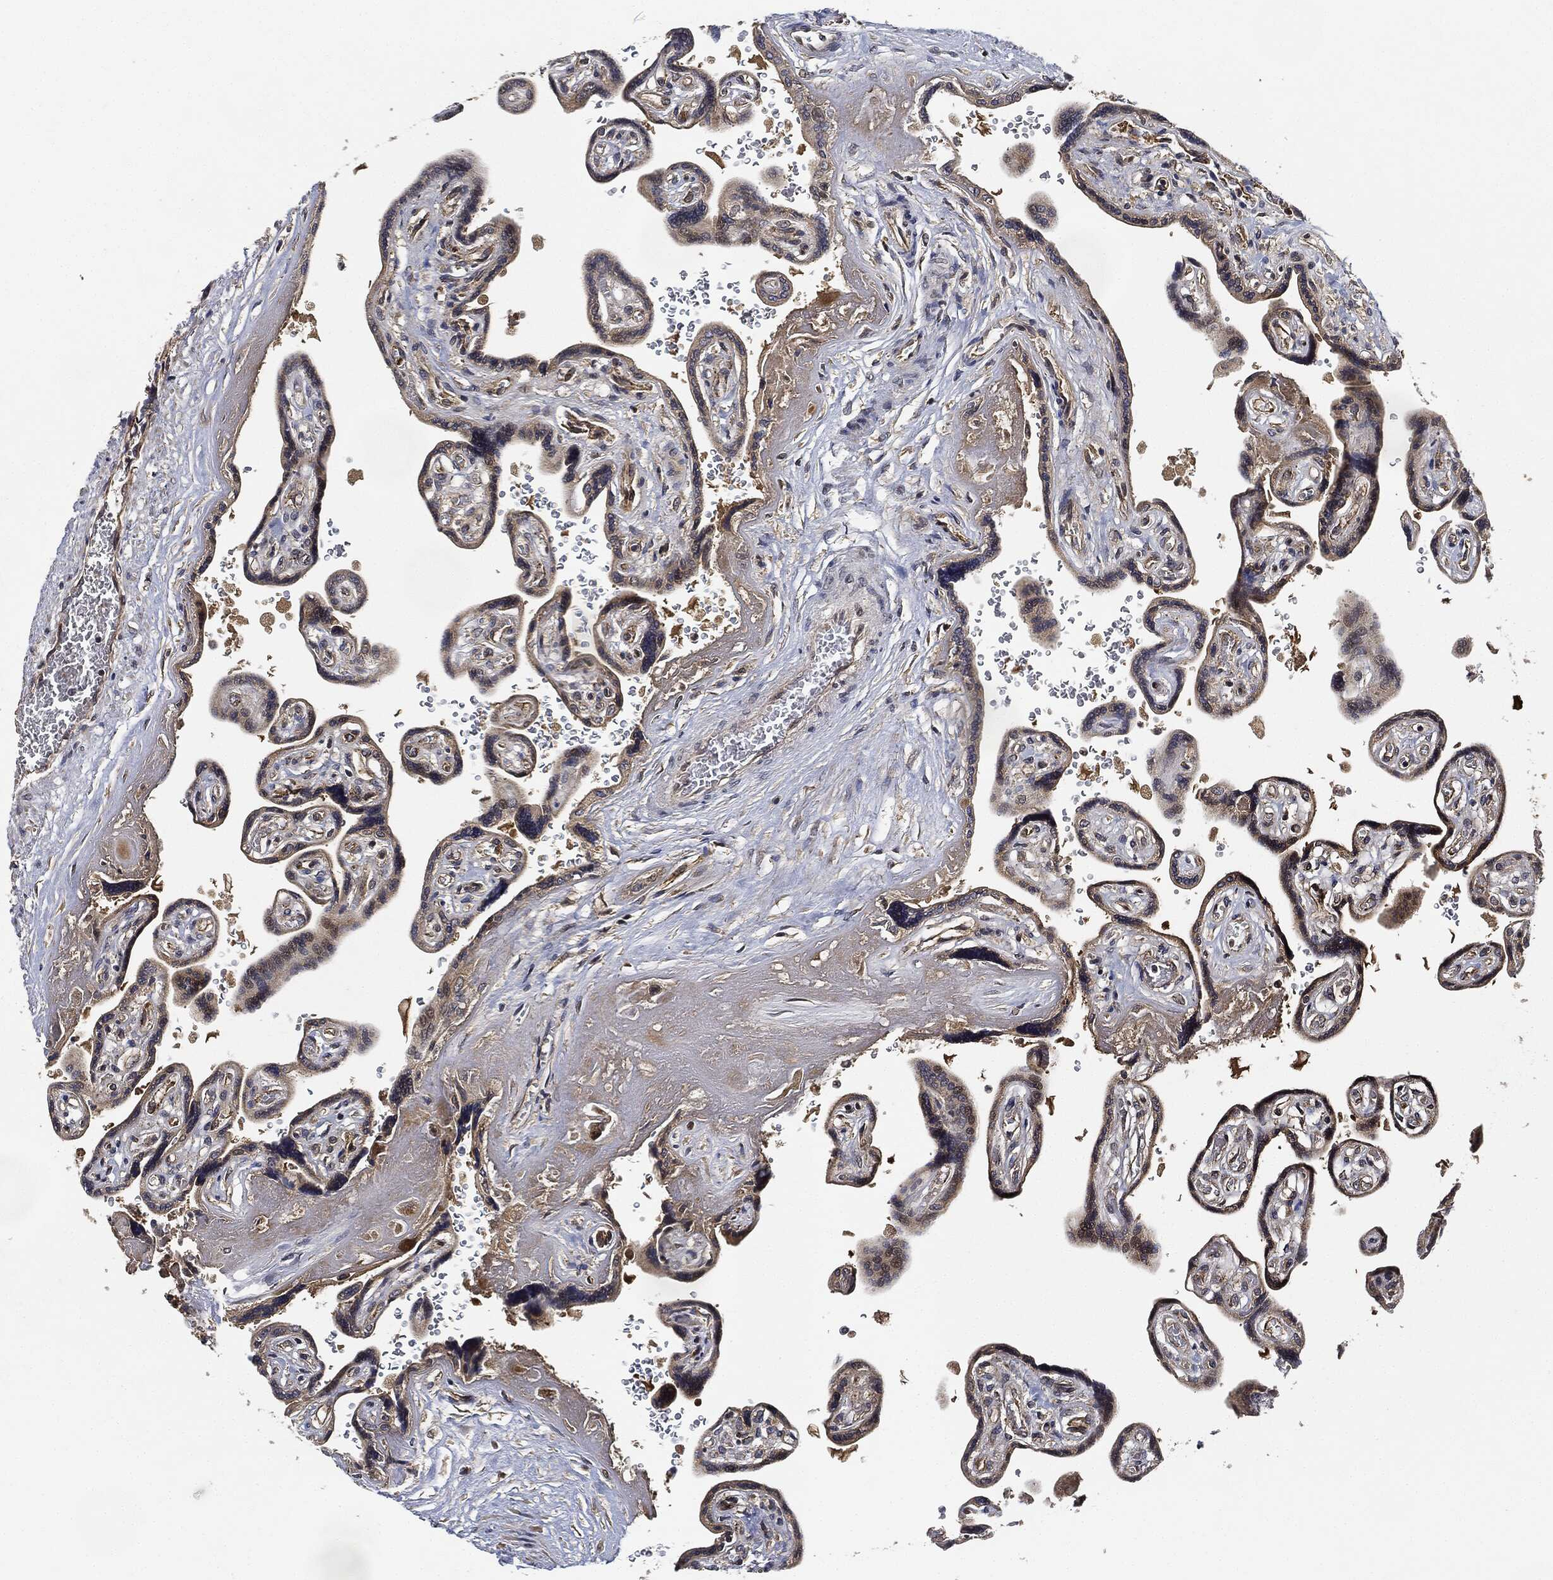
{"staining": {"intensity": "weak", "quantity": ">75%", "location": "cytoplasmic/membranous"}, "tissue": "placenta", "cell_type": "Decidual cells", "image_type": "normal", "snomed": [{"axis": "morphology", "description": "Normal tissue, NOS"}, {"axis": "topography", "description": "Placenta"}], "caption": "Protein analysis of normal placenta displays weak cytoplasmic/membranous positivity in about >75% of decidual cells. Nuclei are stained in blue.", "gene": "MLST8", "patient": {"sex": "female", "age": 32}}